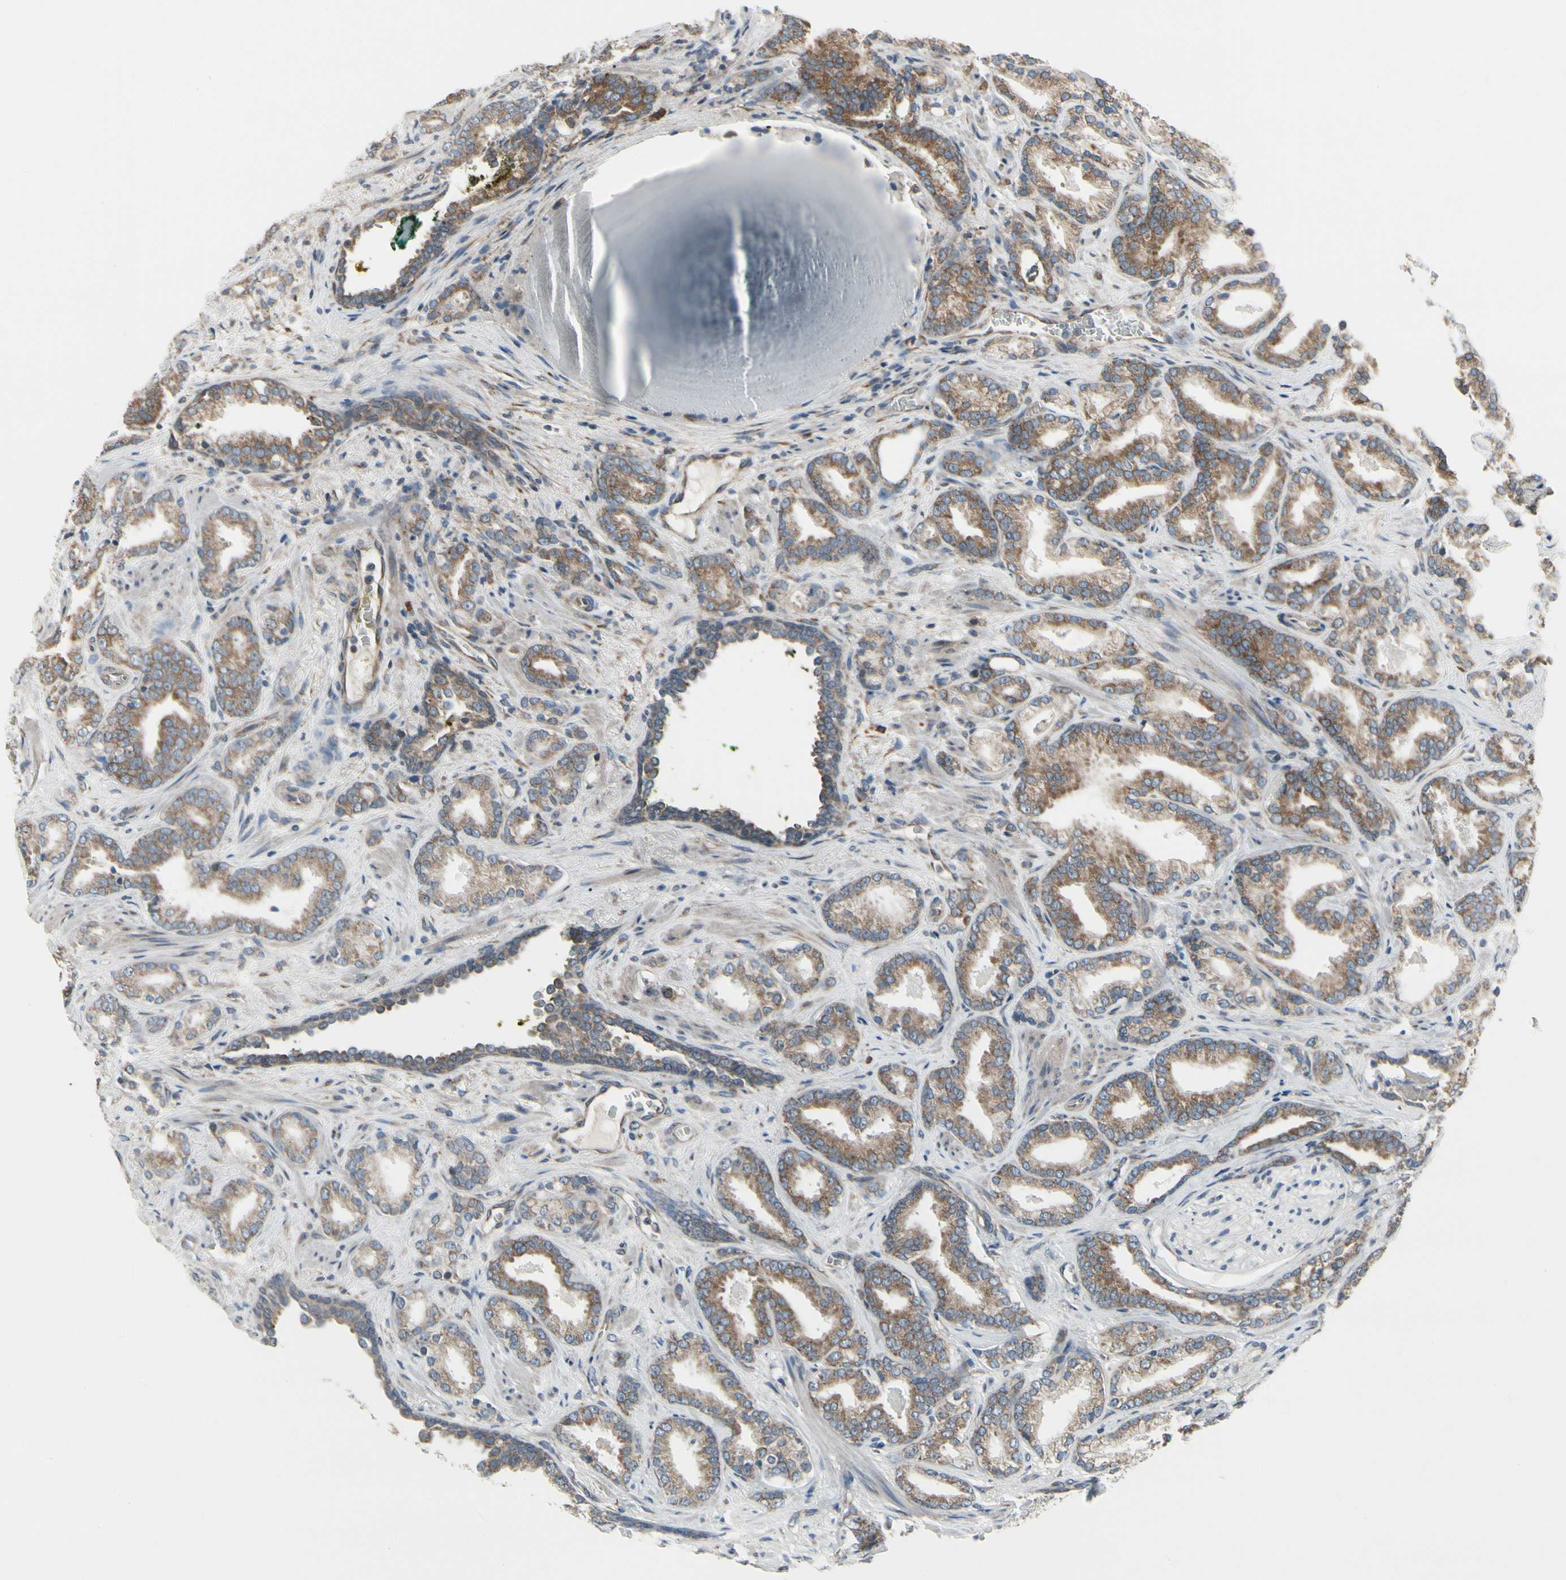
{"staining": {"intensity": "moderate", "quantity": ">75%", "location": "cytoplasmic/membranous"}, "tissue": "prostate cancer", "cell_type": "Tumor cells", "image_type": "cancer", "snomed": [{"axis": "morphology", "description": "Adenocarcinoma, Low grade"}, {"axis": "topography", "description": "Prostate"}], "caption": "Prostate cancer stained with a protein marker shows moderate staining in tumor cells.", "gene": "FNDC3A", "patient": {"sex": "male", "age": 63}}